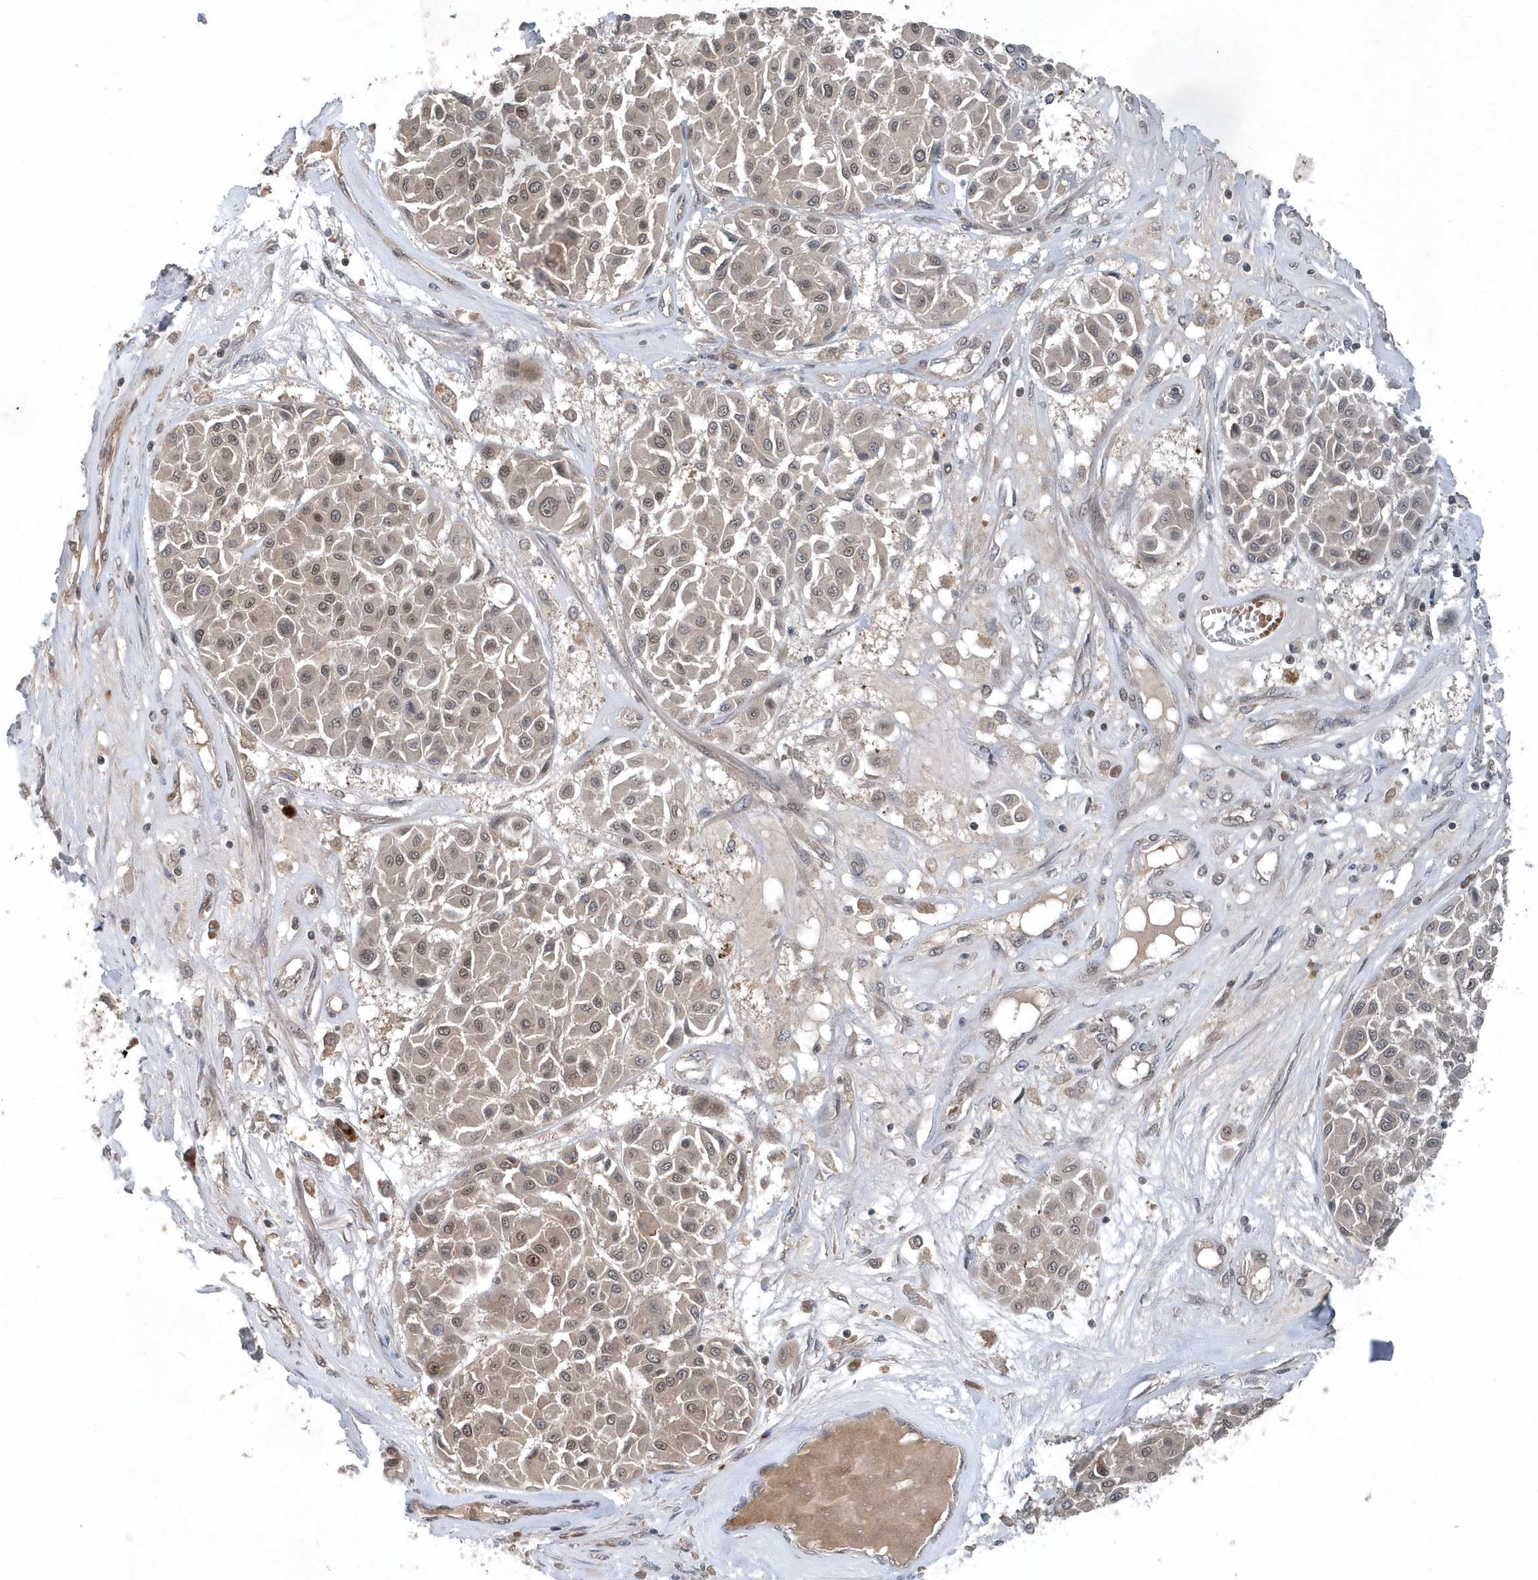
{"staining": {"intensity": "weak", "quantity": ">75%", "location": "nuclear"}, "tissue": "melanoma", "cell_type": "Tumor cells", "image_type": "cancer", "snomed": [{"axis": "morphology", "description": "Malignant melanoma, Metastatic site"}, {"axis": "topography", "description": "Soft tissue"}], "caption": "Tumor cells reveal low levels of weak nuclear expression in about >75% of cells in human melanoma.", "gene": "QTRT2", "patient": {"sex": "male", "age": 41}}